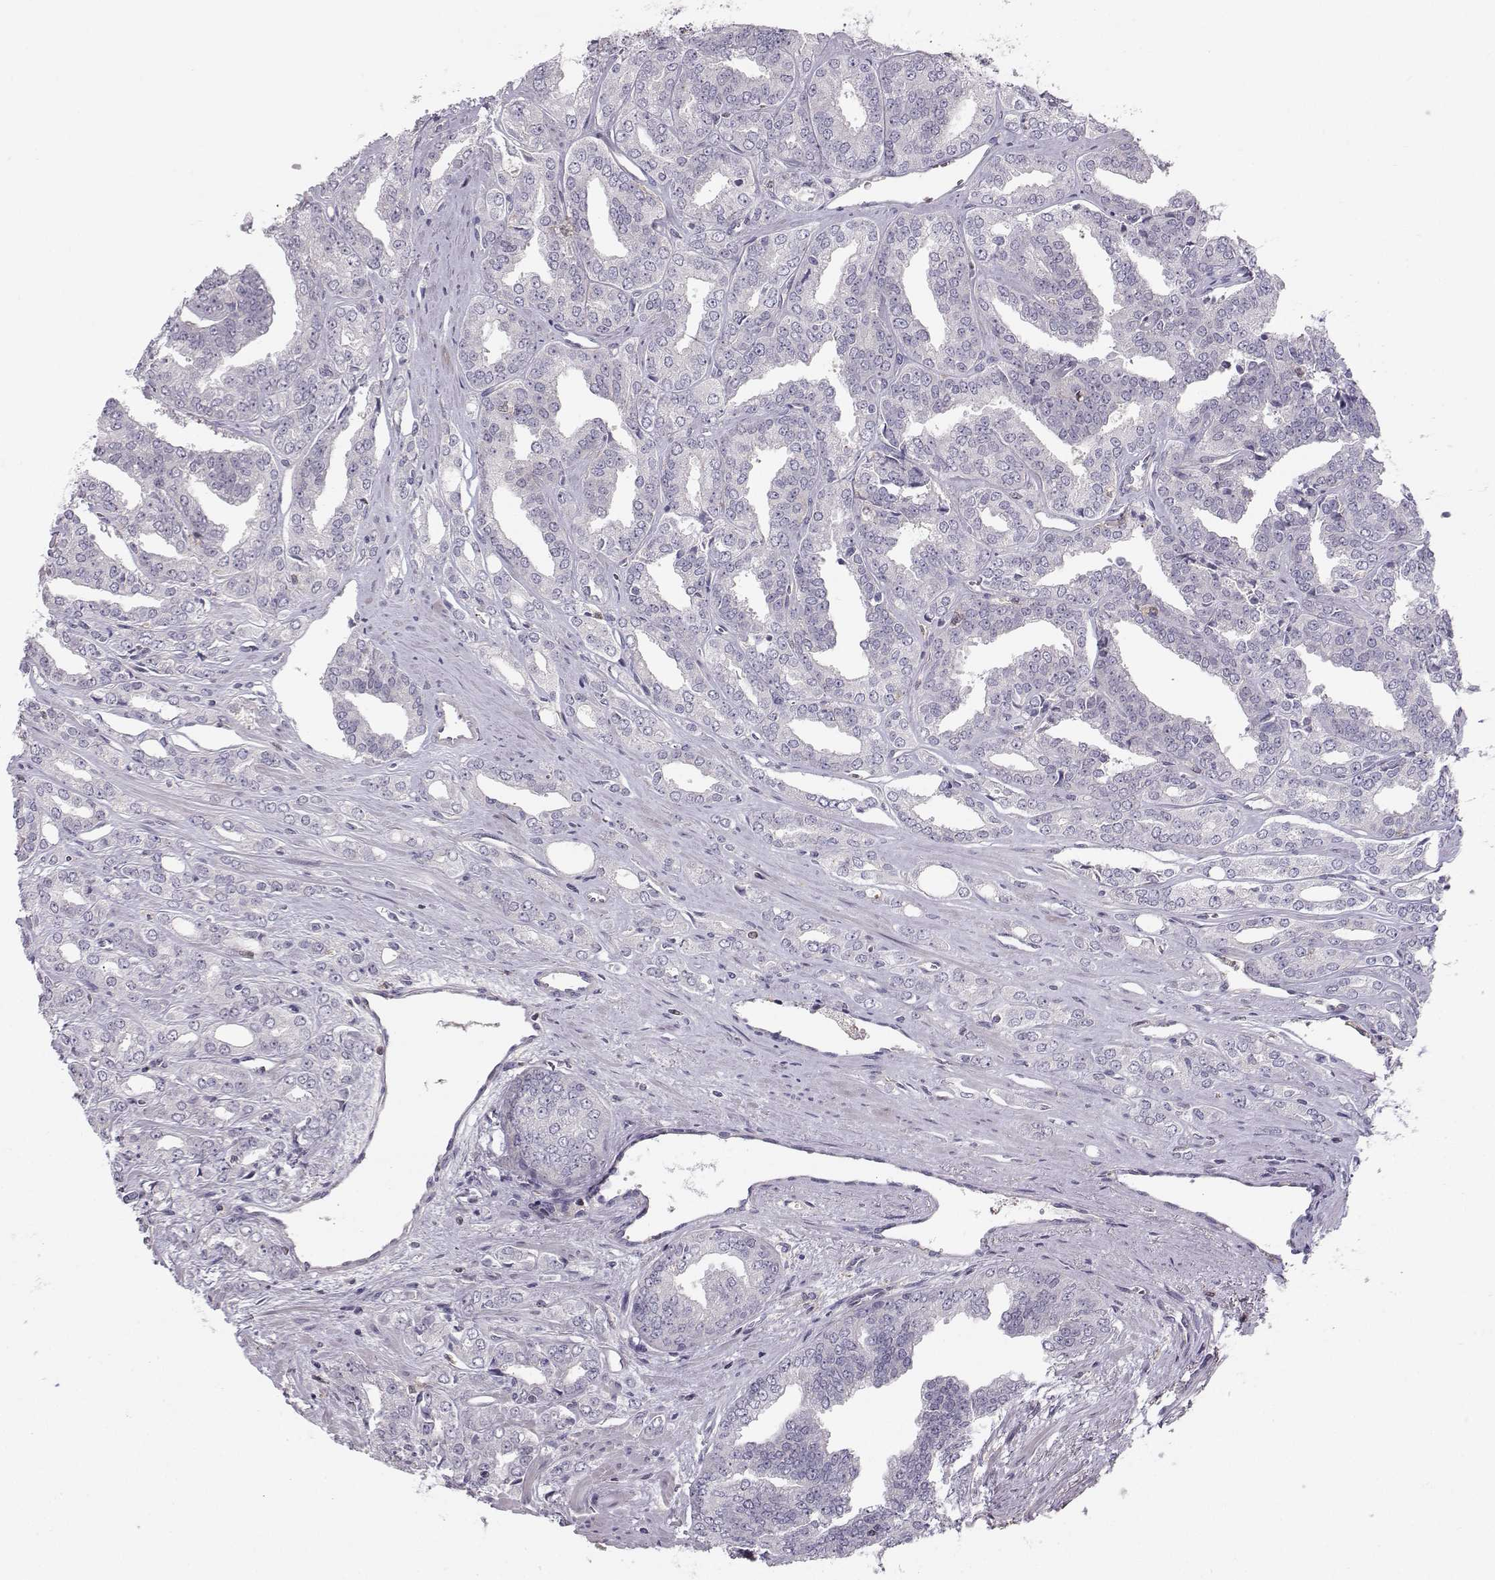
{"staining": {"intensity": "negative", "quantity": "none", "location": "none"}, "tissue": "prostate cancer", "cell_type": "Tumor cells", "image_type": "cancer", "snomed": [{"axis": "morphology", "description": "Adenocarcinoma, NOS"}, {"axis": "morphology", "description": "Adenocarcinoma, High grade"}, {"axis": "topography", "description": "Prostate"}], "caption": "Human prostate adenocarcinoma stained for a protein using immunohistochemistry (IHC) exhibits no expression in tumor cells.", "gene": "ASB16", "patient": {"sex": "male", "age": 70}}